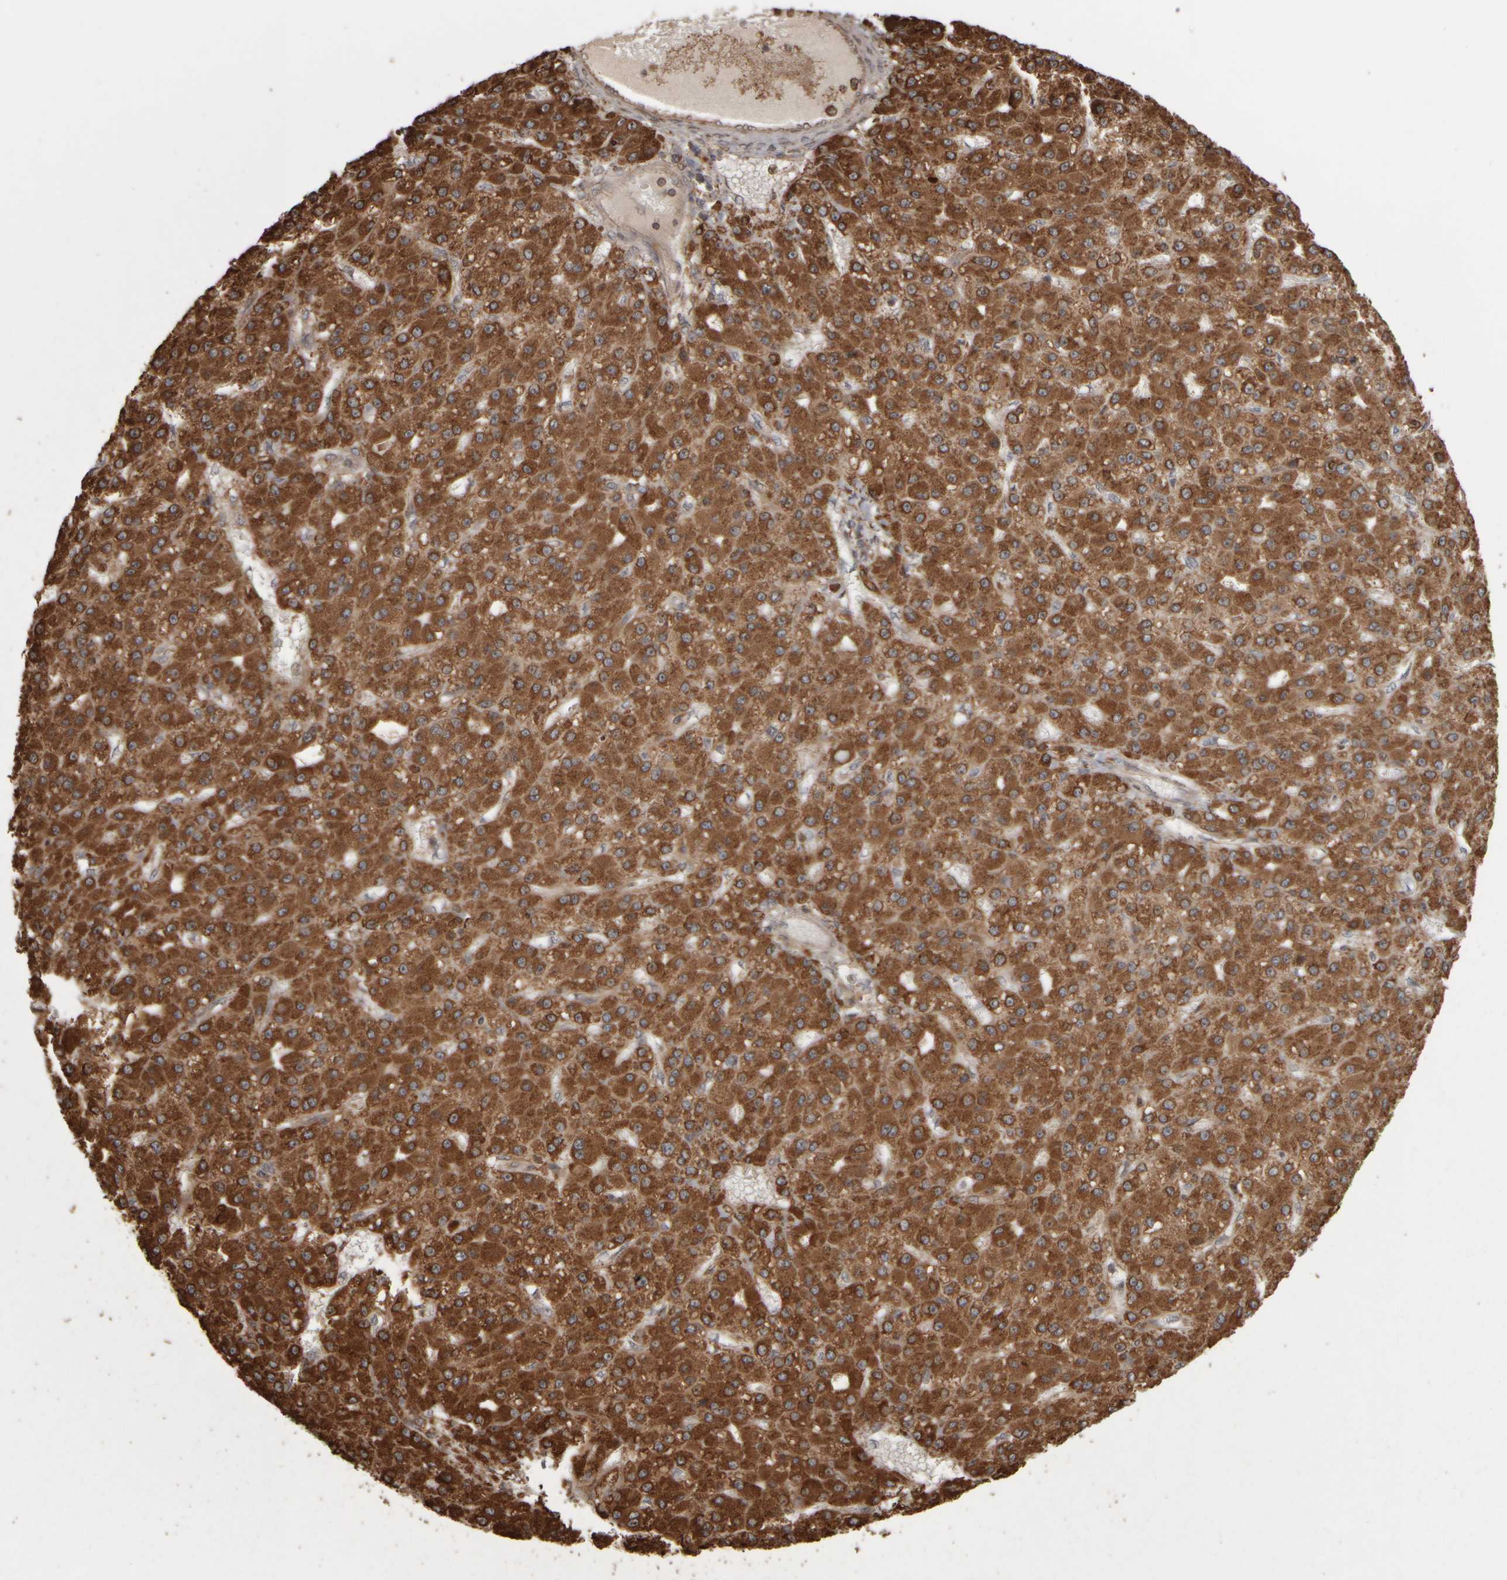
{"staining": {"intensity": "strong", "quantity": ">75%", "location": "cytoplasmic/membranous"}, "tissue": "liver cancer", "cell_type": "Tumor cells", "image_type": "cancer", "snomed": [{"axis": "morphology", "description": "Carcinoma, Hepatocellular, NOS"}, {"axis": "topography", "description": "Liver"}], "caption": "Brown immunohistochemical staining in human liver hepatocellular carcinoma displays strong cytoplasmic/membranous positivity in approximately >75% of tumor cells.", "gene": "AGBL3", "patient": {"sex": "male", "age": 67}}